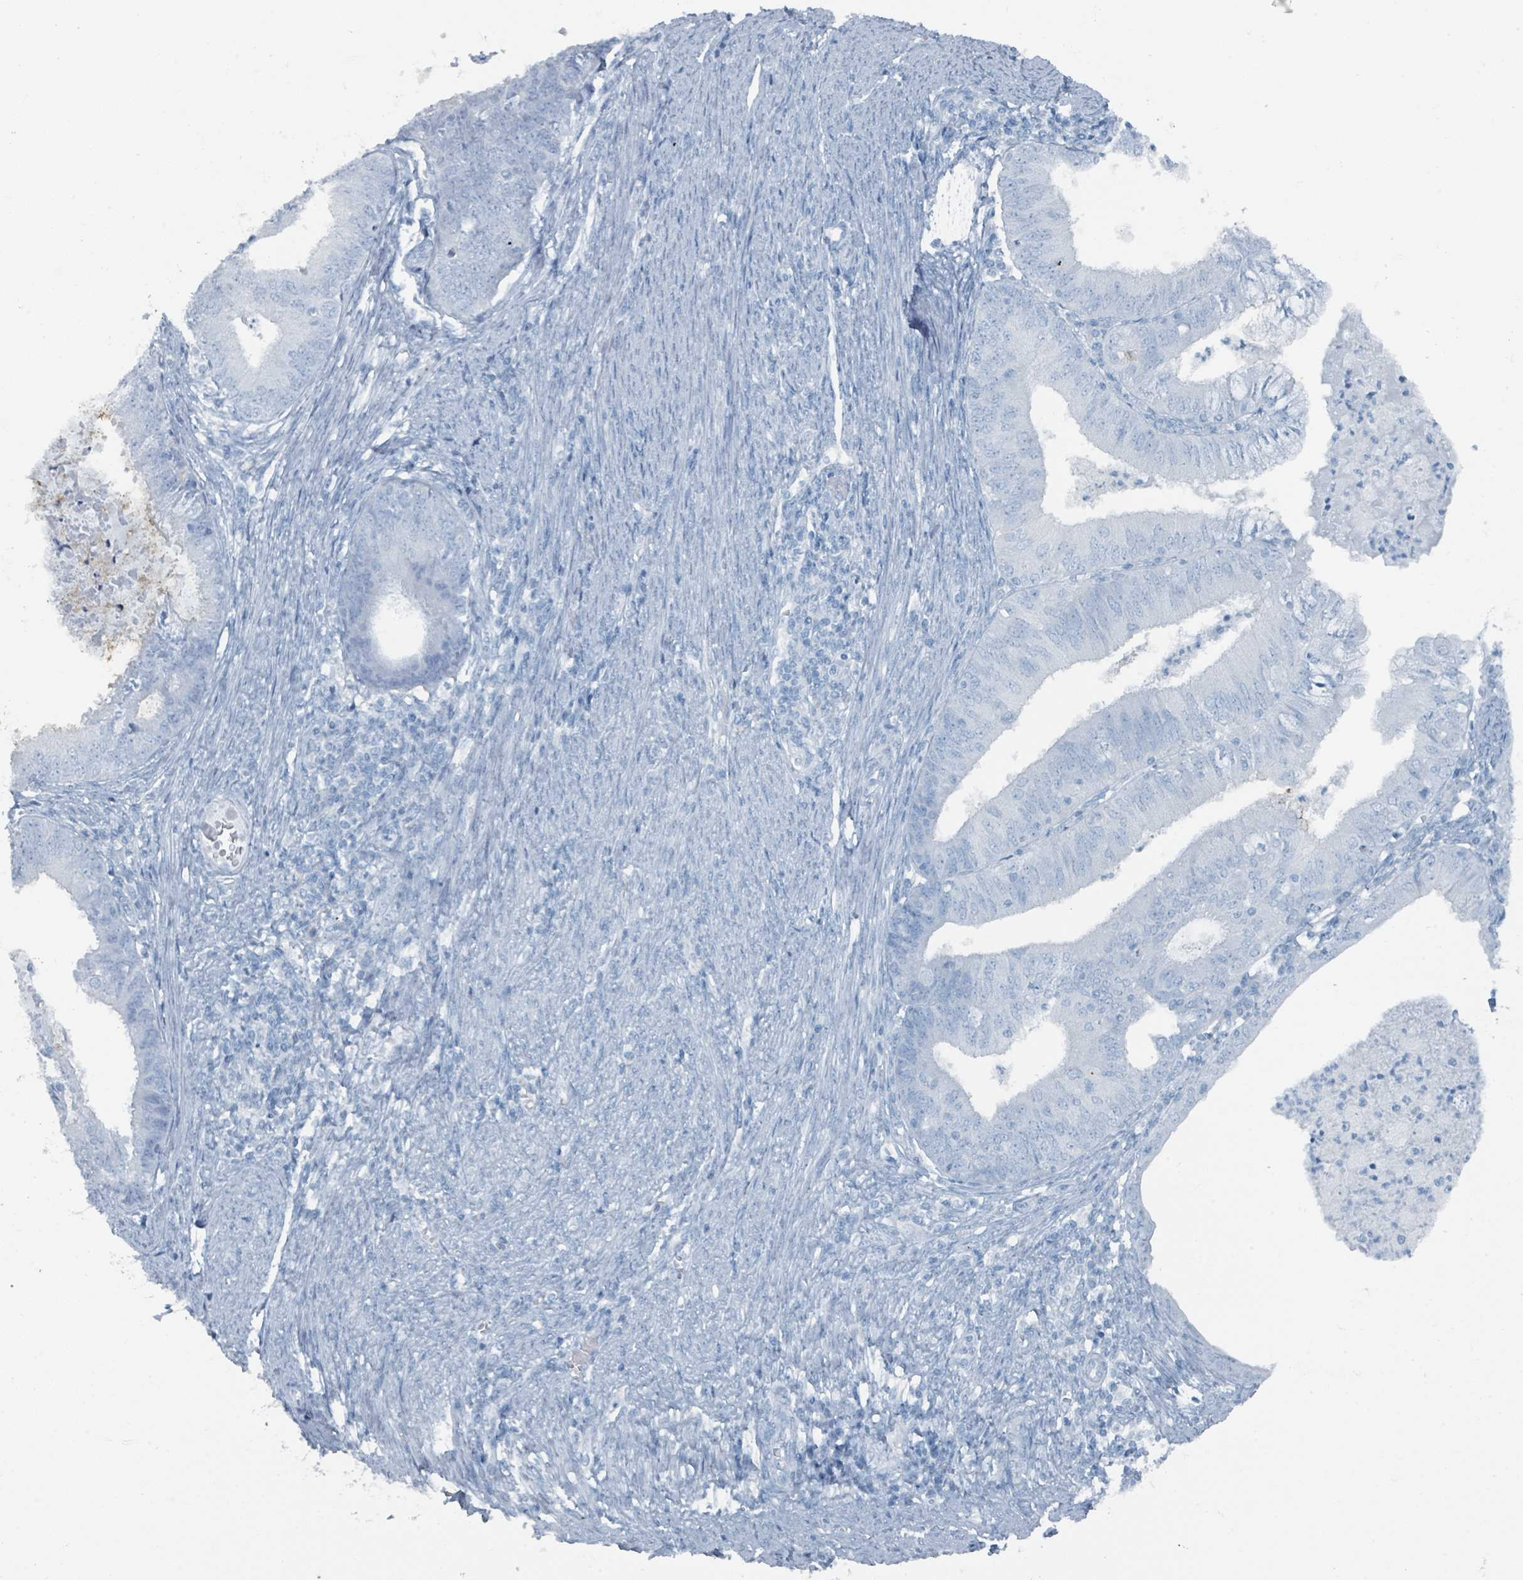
{"staining": {"intensity": "negative", "quantity": "none", "location": "none"}, "tissue": "endometrial cancer", "cell_type": "Tumor cells", "image_type": "cancer", "snomed": [{"axis": "morphology", "description": "Adenocarcinoma, NOS"}, {"axis": "topography", "description": "Endometrium"}], "caption": "The image reveals no significant staining in tumor cells of endometrial adenocarcinoma. Brightfield microscopy of immunohistochemistry stained with DAB (brown) and hematoxylin (blue), captured at high magnification.", "gene": "GAMT", "patient": {"sex": "female", "age": 57}}